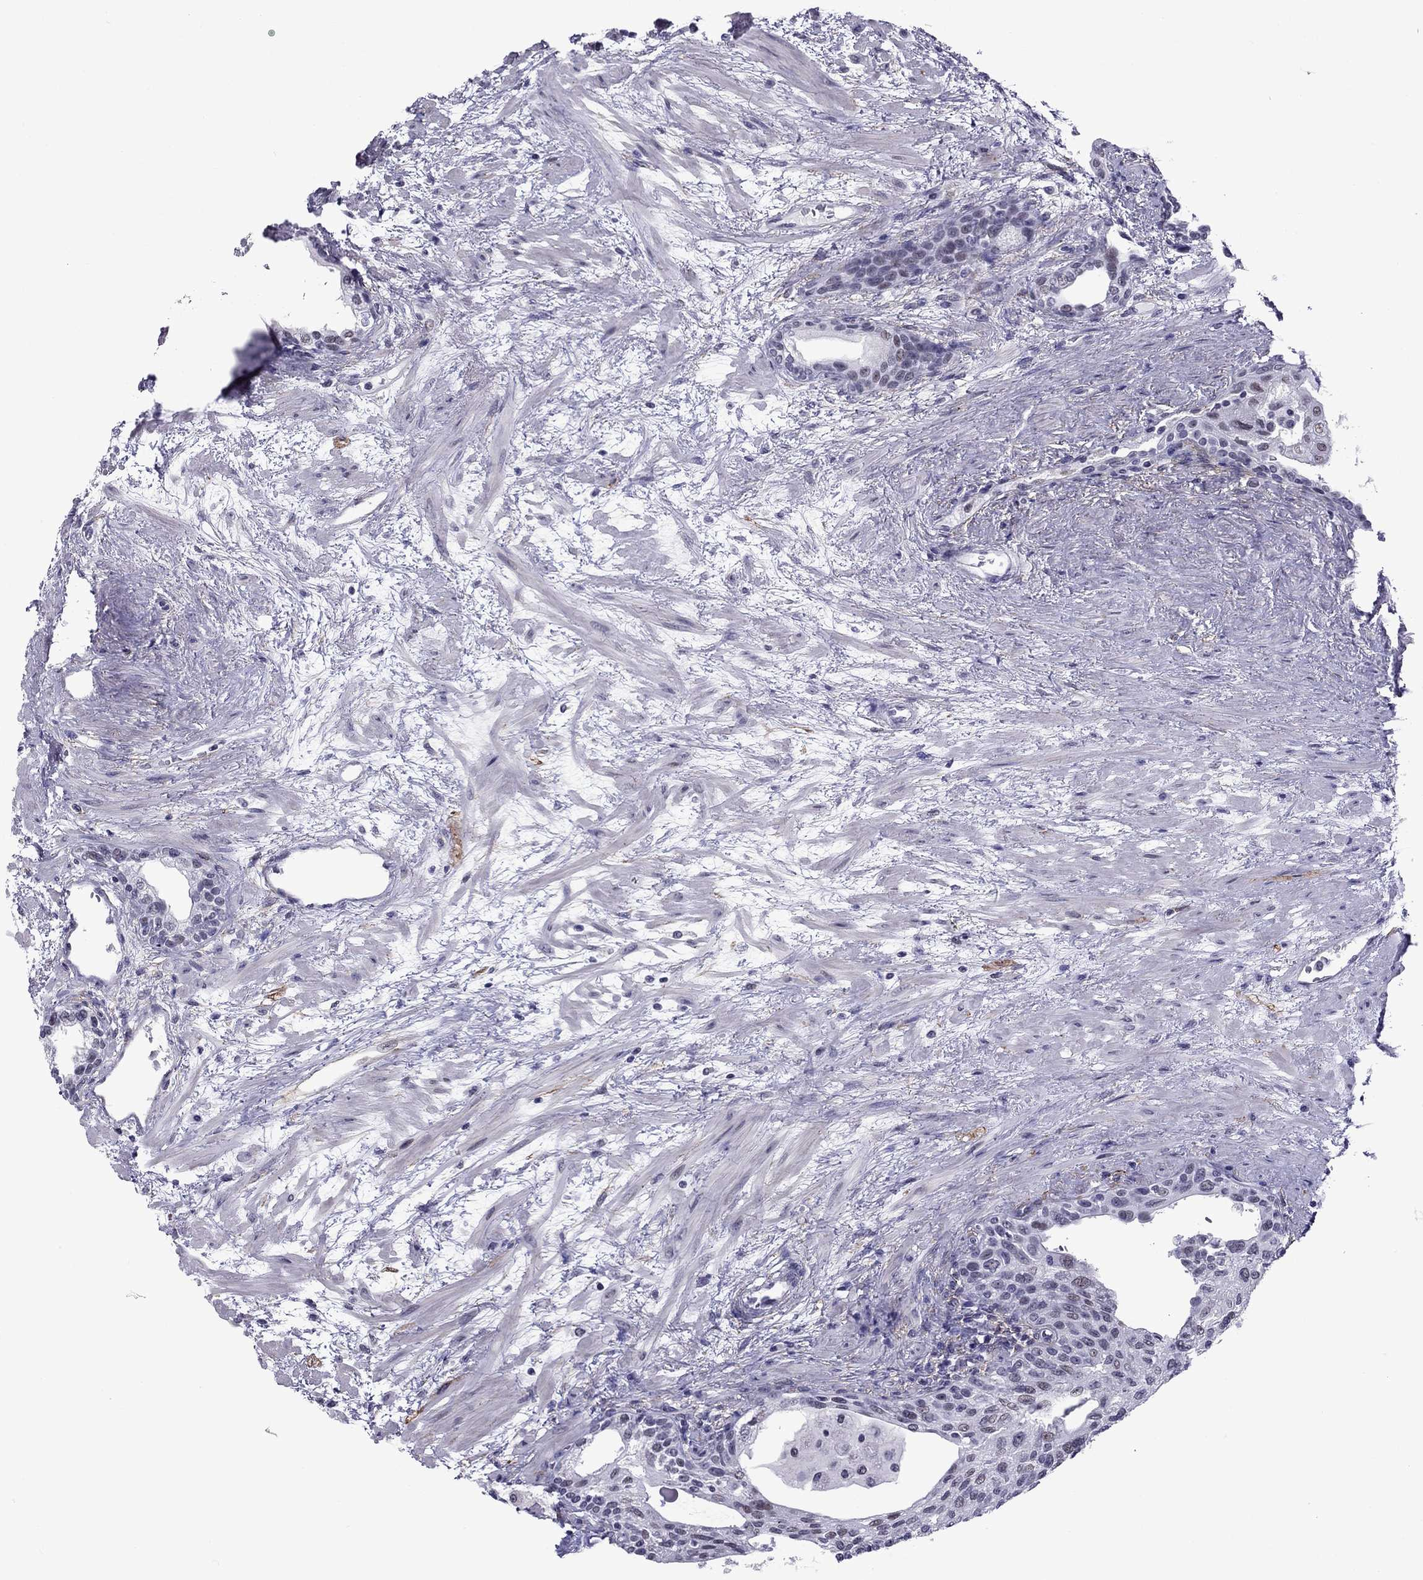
{"staining": {"intensity": "negative", "quantity": "none", "location": "none"}, "tissue": "prostate", "cell_type": "Glandular cells", "image_type": "normal", "snomed": [{"axis": "morphology", "description": "Normal tissue, NOS"}, {"axis": "topography", "description": "Prostate"}], "caption": "Immunohistochemistry (IHC) histopathology image of benign prostate stained for a protein (brown), which exhibits no positivity in glandular cells. (IHC, brightfield microscopy, high magnification).", "gene": "ZNF646", "patient": {"sex": "male", "age": 63}}